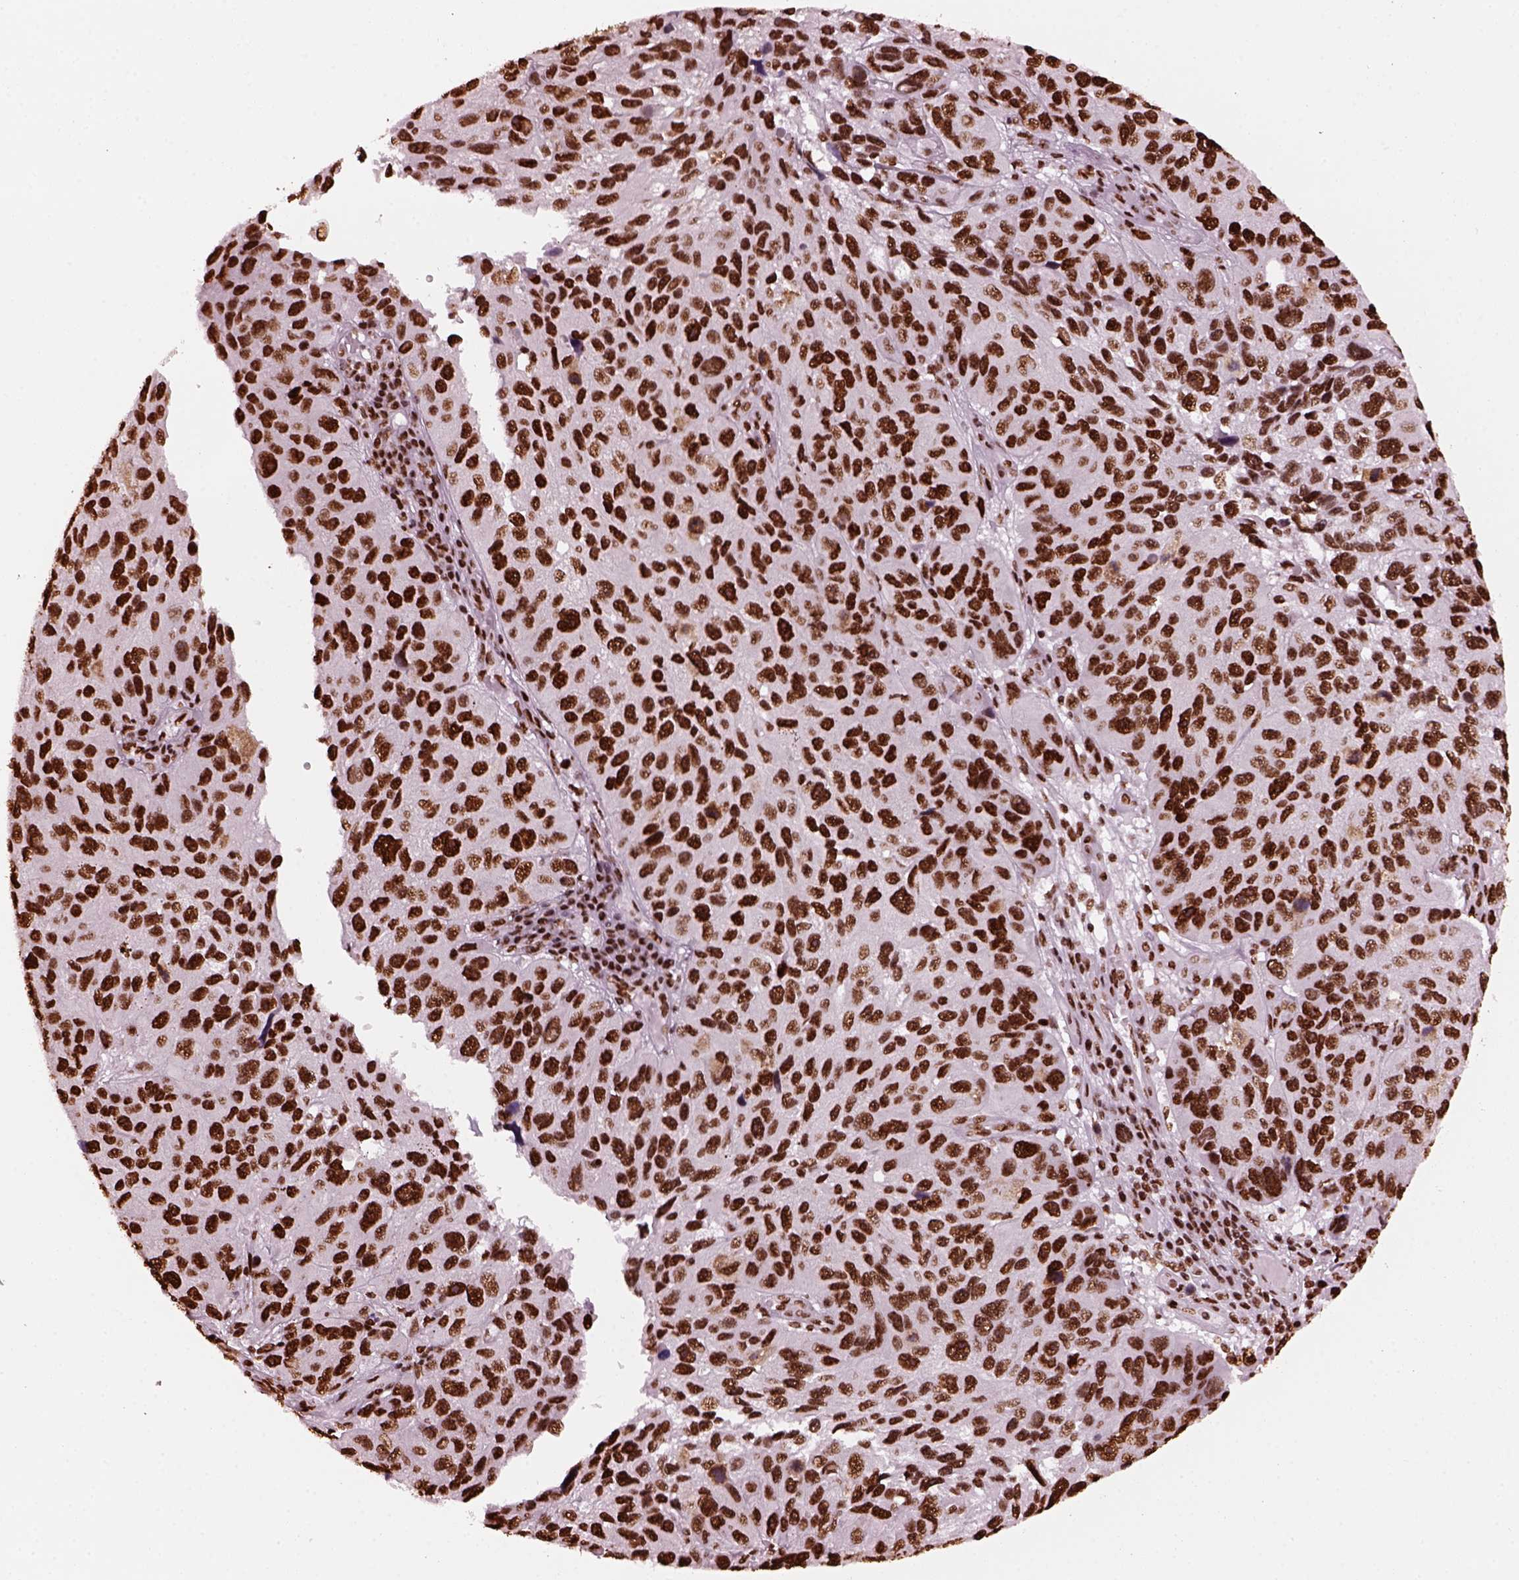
{"staining": {"intensity": "strong", "quantity": ">75%", "location": "nuclear"}, "tissue": "melanoma", "cell_type": "Tumor cells", "image_type": "cancer", "snomed": [{"axis": "morphology", "description": "Malignant melanoma, NOS"}, {"axis": "topography", "description": "Skin"}], "caption": "A brown stain highlights strong nuclear positivity of a protein in human malignant melanoma tumor cells.", "gene": "CBFA2T3", "patient": {"sex": "male", "age": 53}}